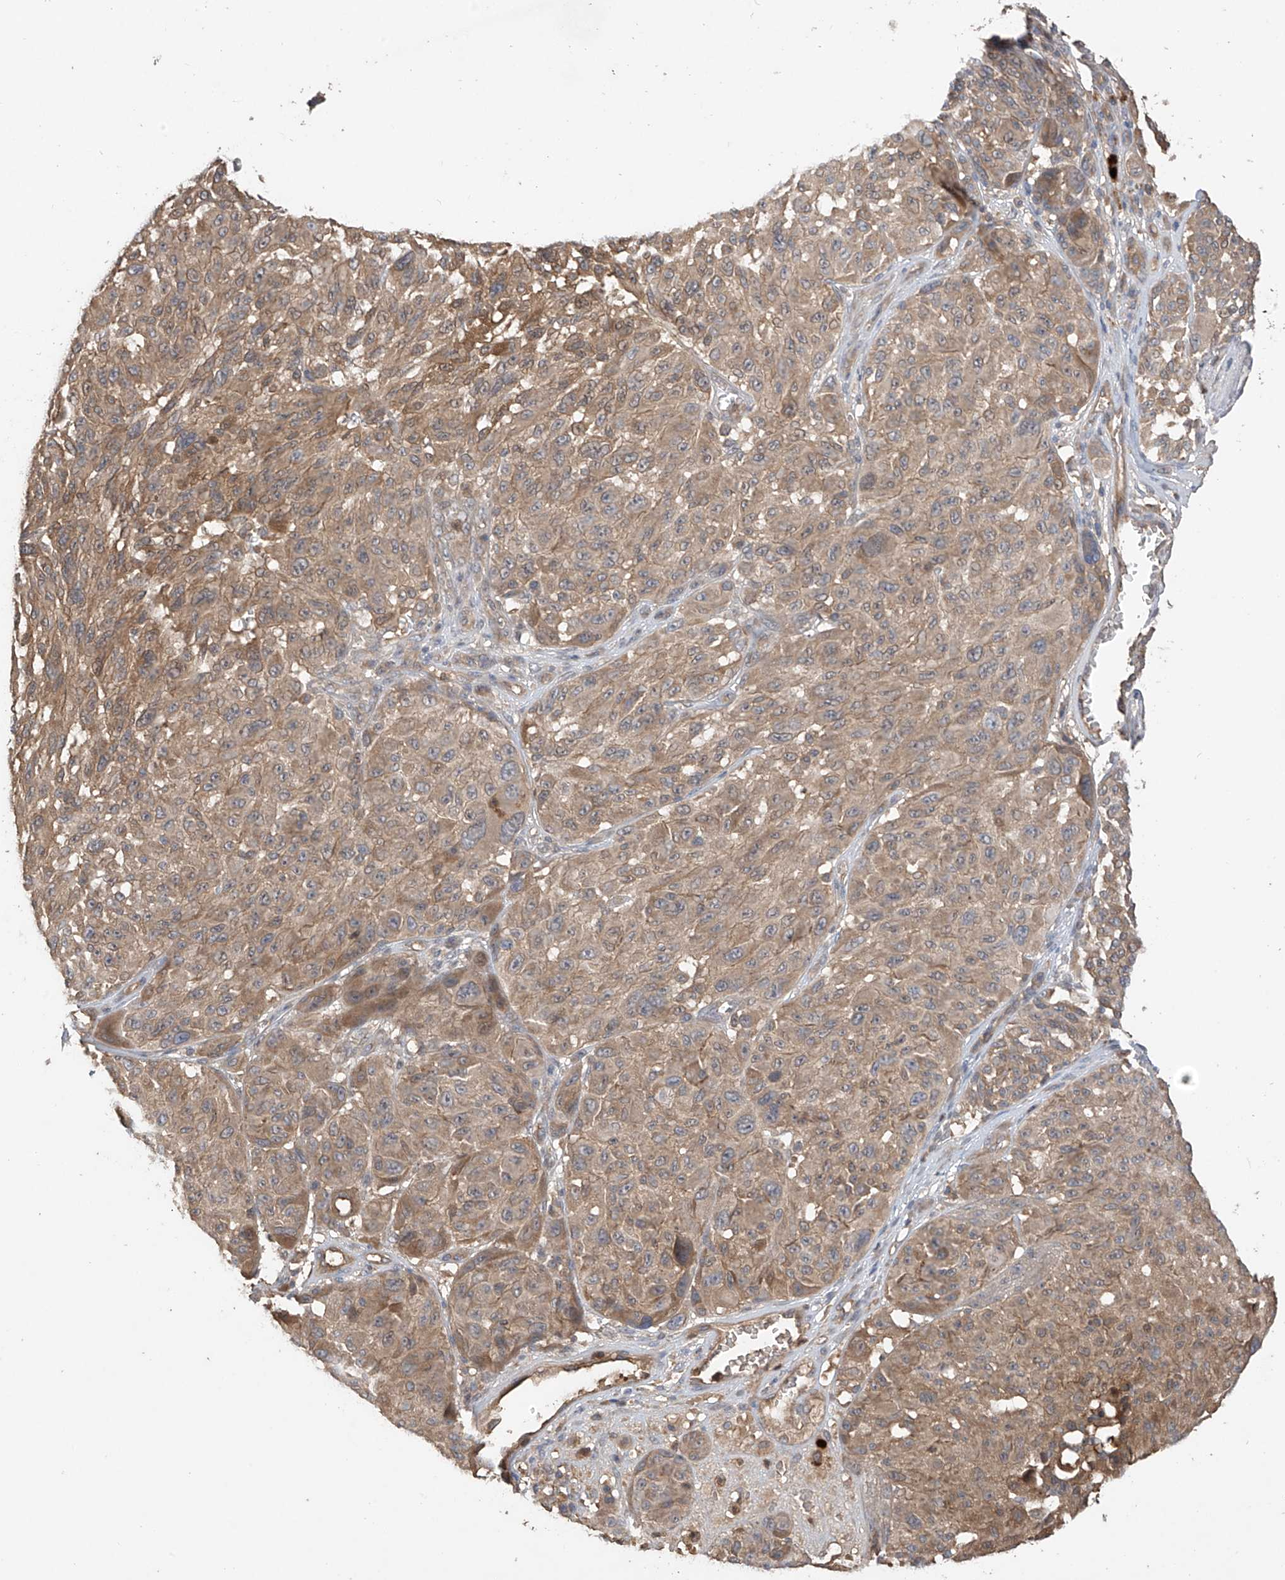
{"staining": {"intensity": "moderate", "quantity": ">75%", "location": "cytoplasmic/membranous"}, "tissue": "melanoma", "cell_type": "Tumor cells", "image_type": "cancer", "snomed": [{"axis": "morphology", "description": "Malignant melanoma, NOS"}, {"axis": "topography", "description": "Skin"}], "caption": "A high-resolution histopathology image shows immunohistochemistry staining of melanoma, which reveals moderate cytoplasmic/membranous expression in approximately >75% of tumor cells. The staining was performed using DAB to visualize the protein expression in brown, while the nuclei were stained in blue with hematoxylin (Magnification: 20x).", "gene": "CACNA2D4", "patient": {"sex": "male", "age": 83}}